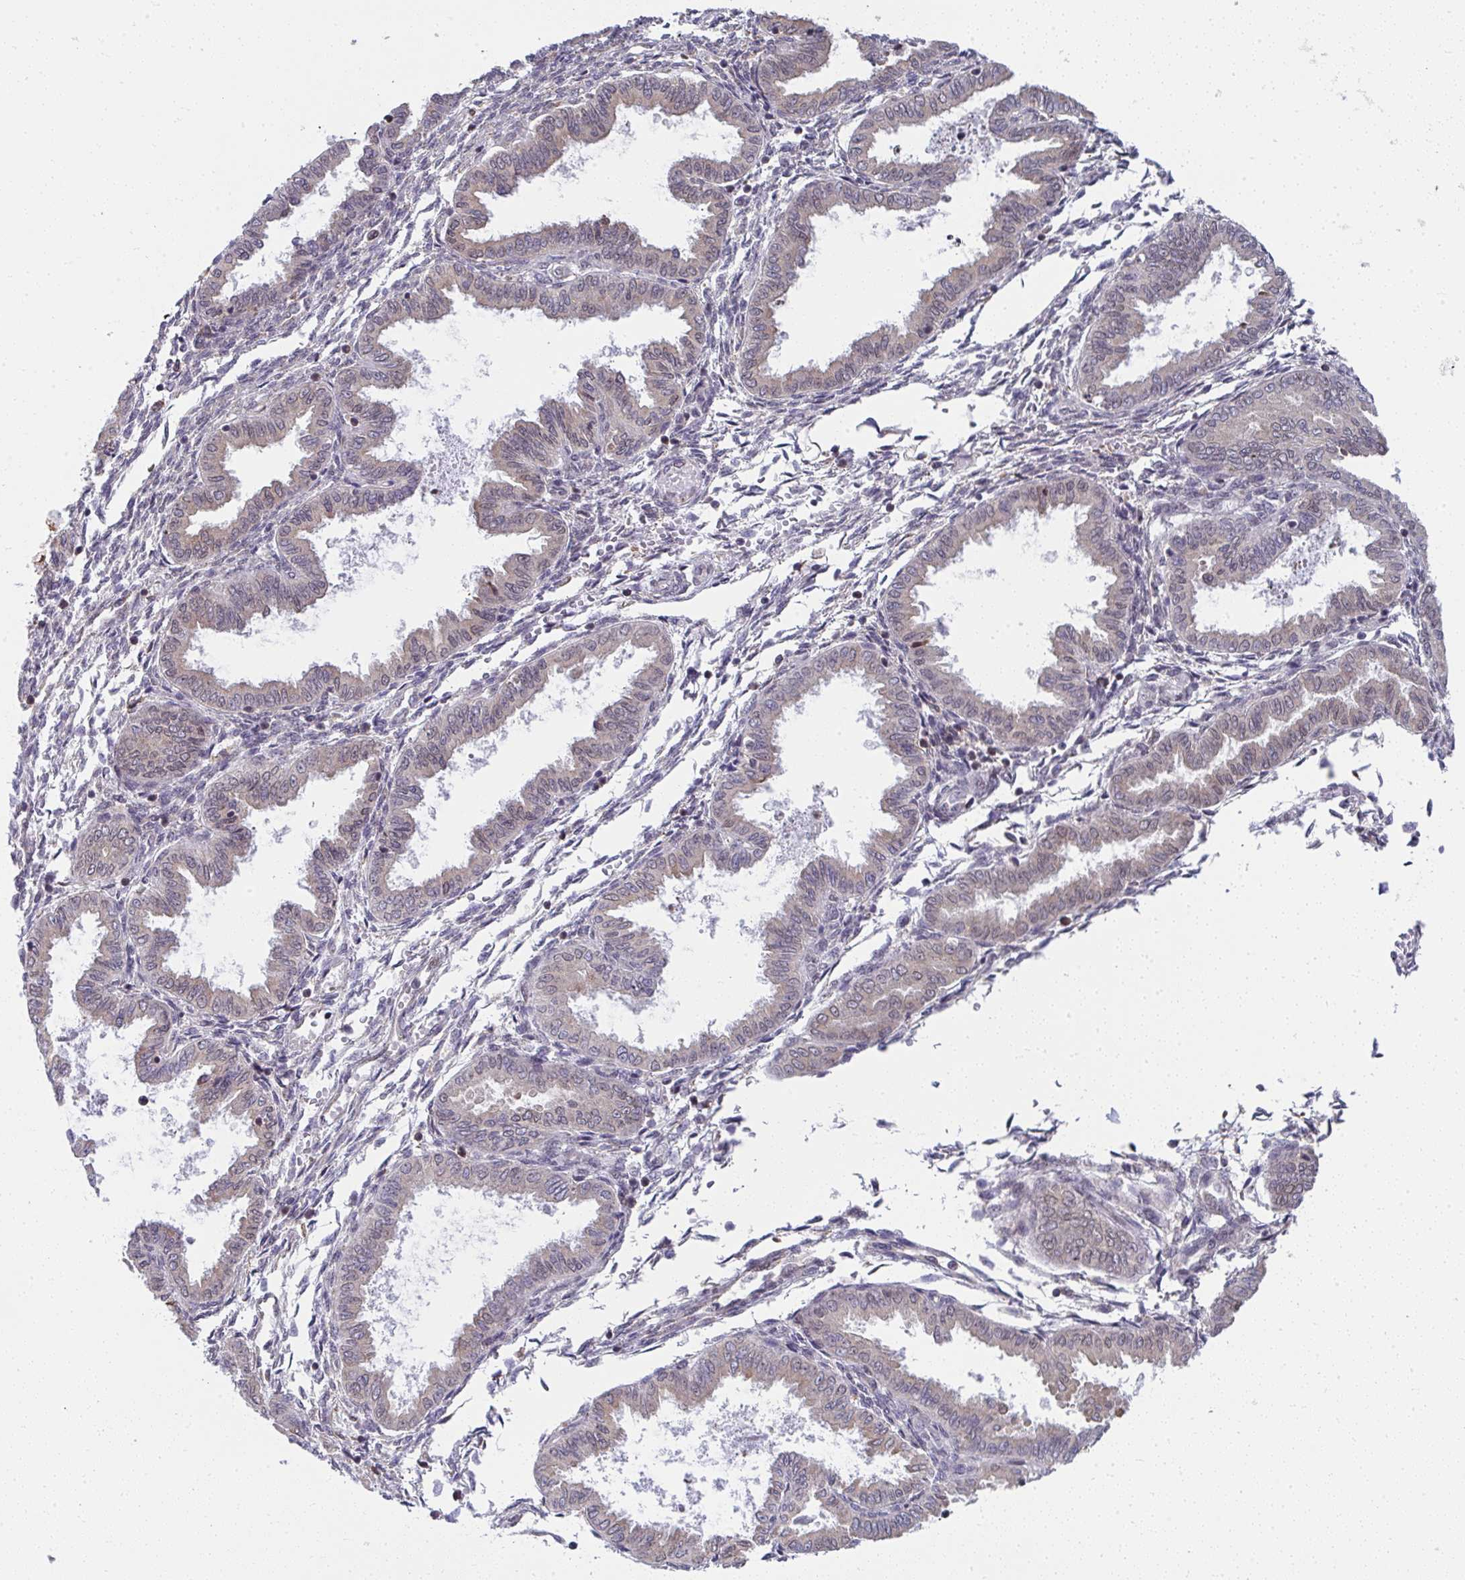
{"staining": {"intensity": "negative", "quantity": "none", "location": "none"}, "tissue": "endometrium", "cell_type": "Cells in endometrial stroma", "image_type": "normal", "snomed": [{"axis": "morphology", "description": "Normal tissue, NOS"}, {"axis": "topography", "description": "Endometrium"}], "caption": "An immunohistochemistry micrograph of unremarkable endometrium is shown. There is no staining in cells in endometrial stroma of endometrium. The staining was performed using DAB to visualize the protein expression in brown, while the nuclei were stained in blue with hematoxylin (Magnification: 20x).", "gene": "NMNAT1", "patient": {"sex": "female", "age": 33}}